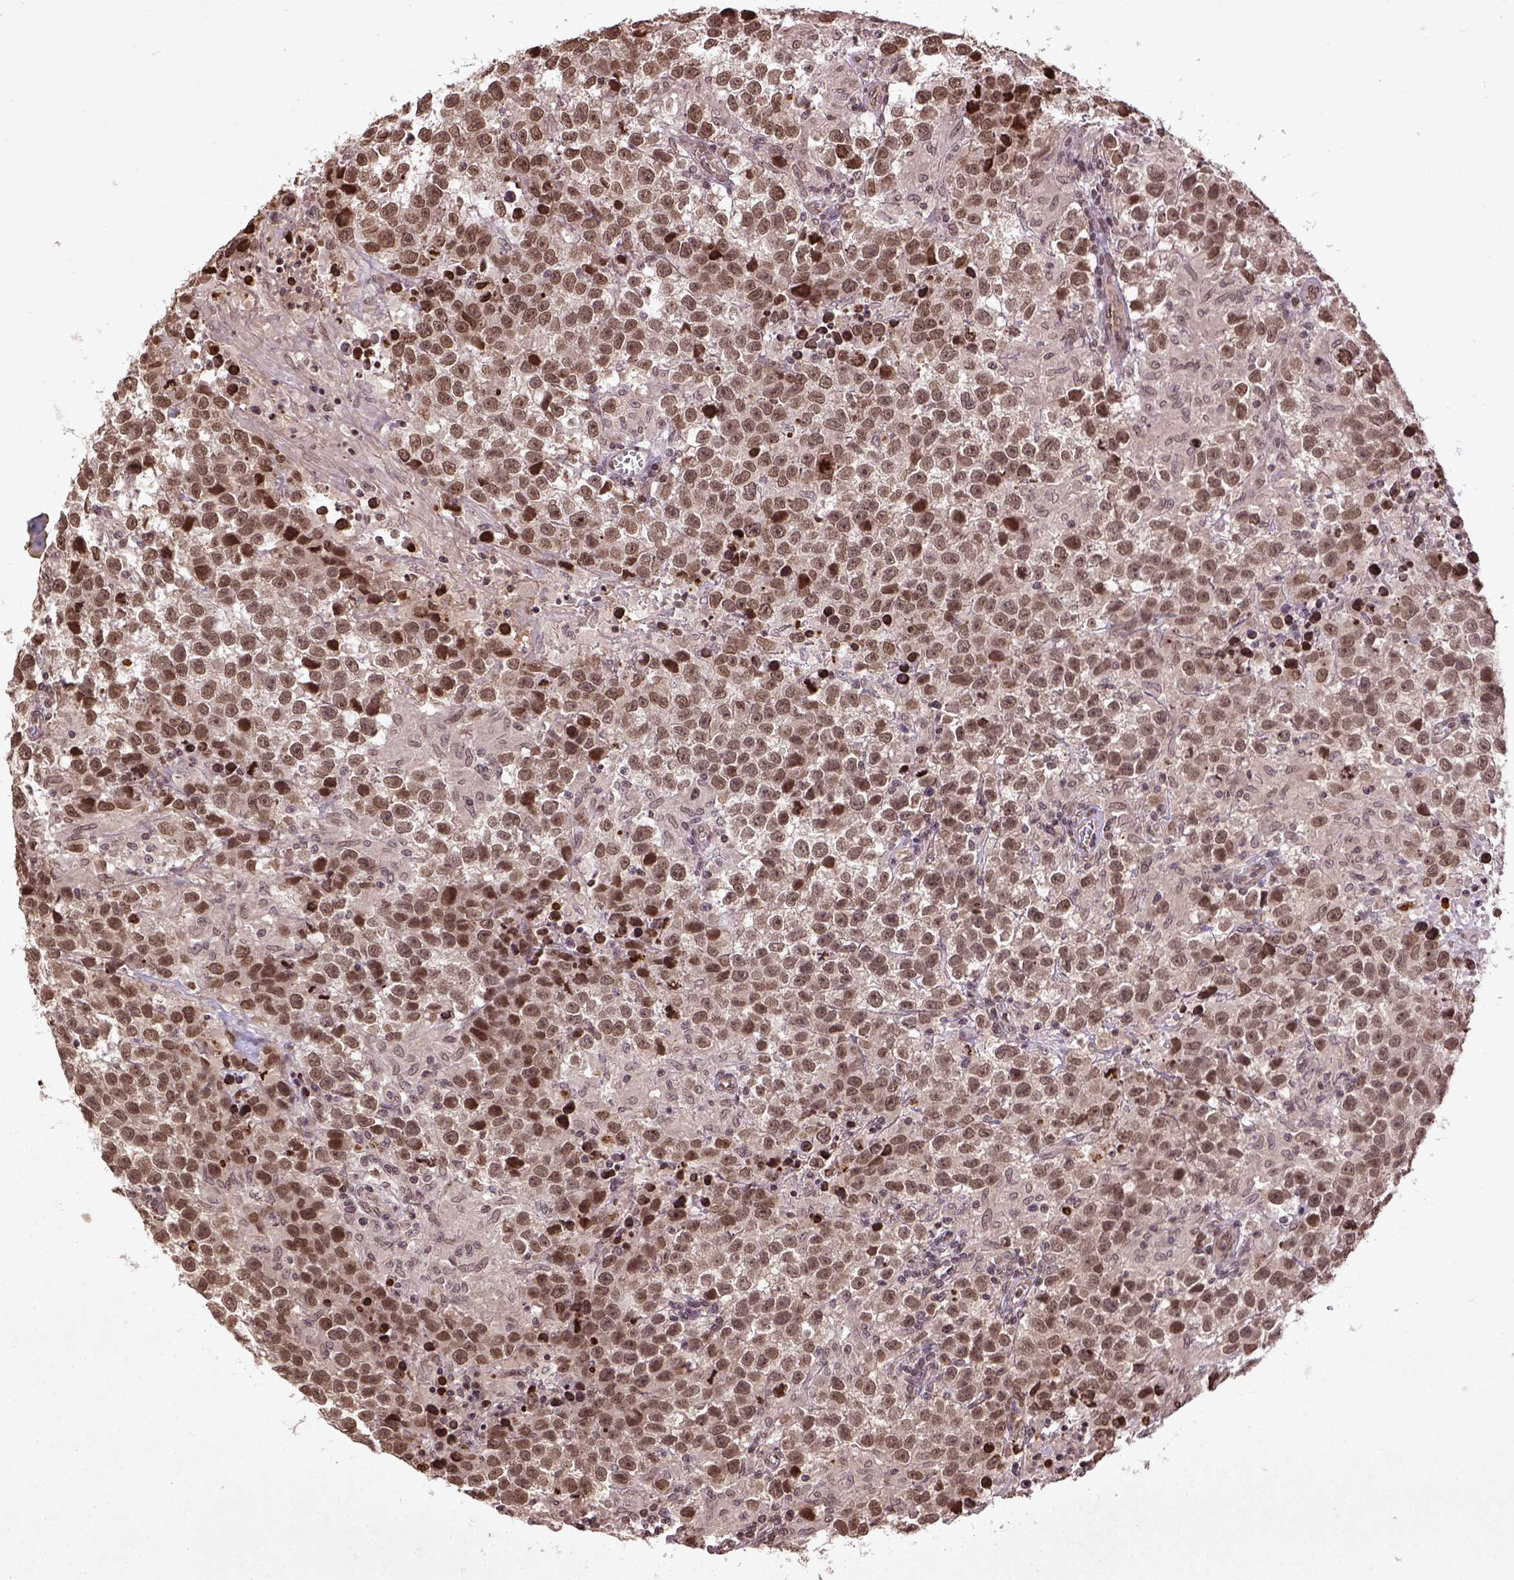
{"staining": {"intensity": "moderate", "quantity": ">75%", "location": "nuclear"}, "tissue": "testis cancer", "cell_type": "Tumor cells", "image_type": "cancer", "snomed": [{"axis": "morphology", "description": "Seminoma, NOS"}, {"axis": "topography", "description": "Testis"}], "caption": "IHC of testis seminoma exhibits medium levels of moderate nuclear positivity in about >75% of tumor cells.", "gene": "BANF1", "patient": {"sex": "male", "age": 43}}